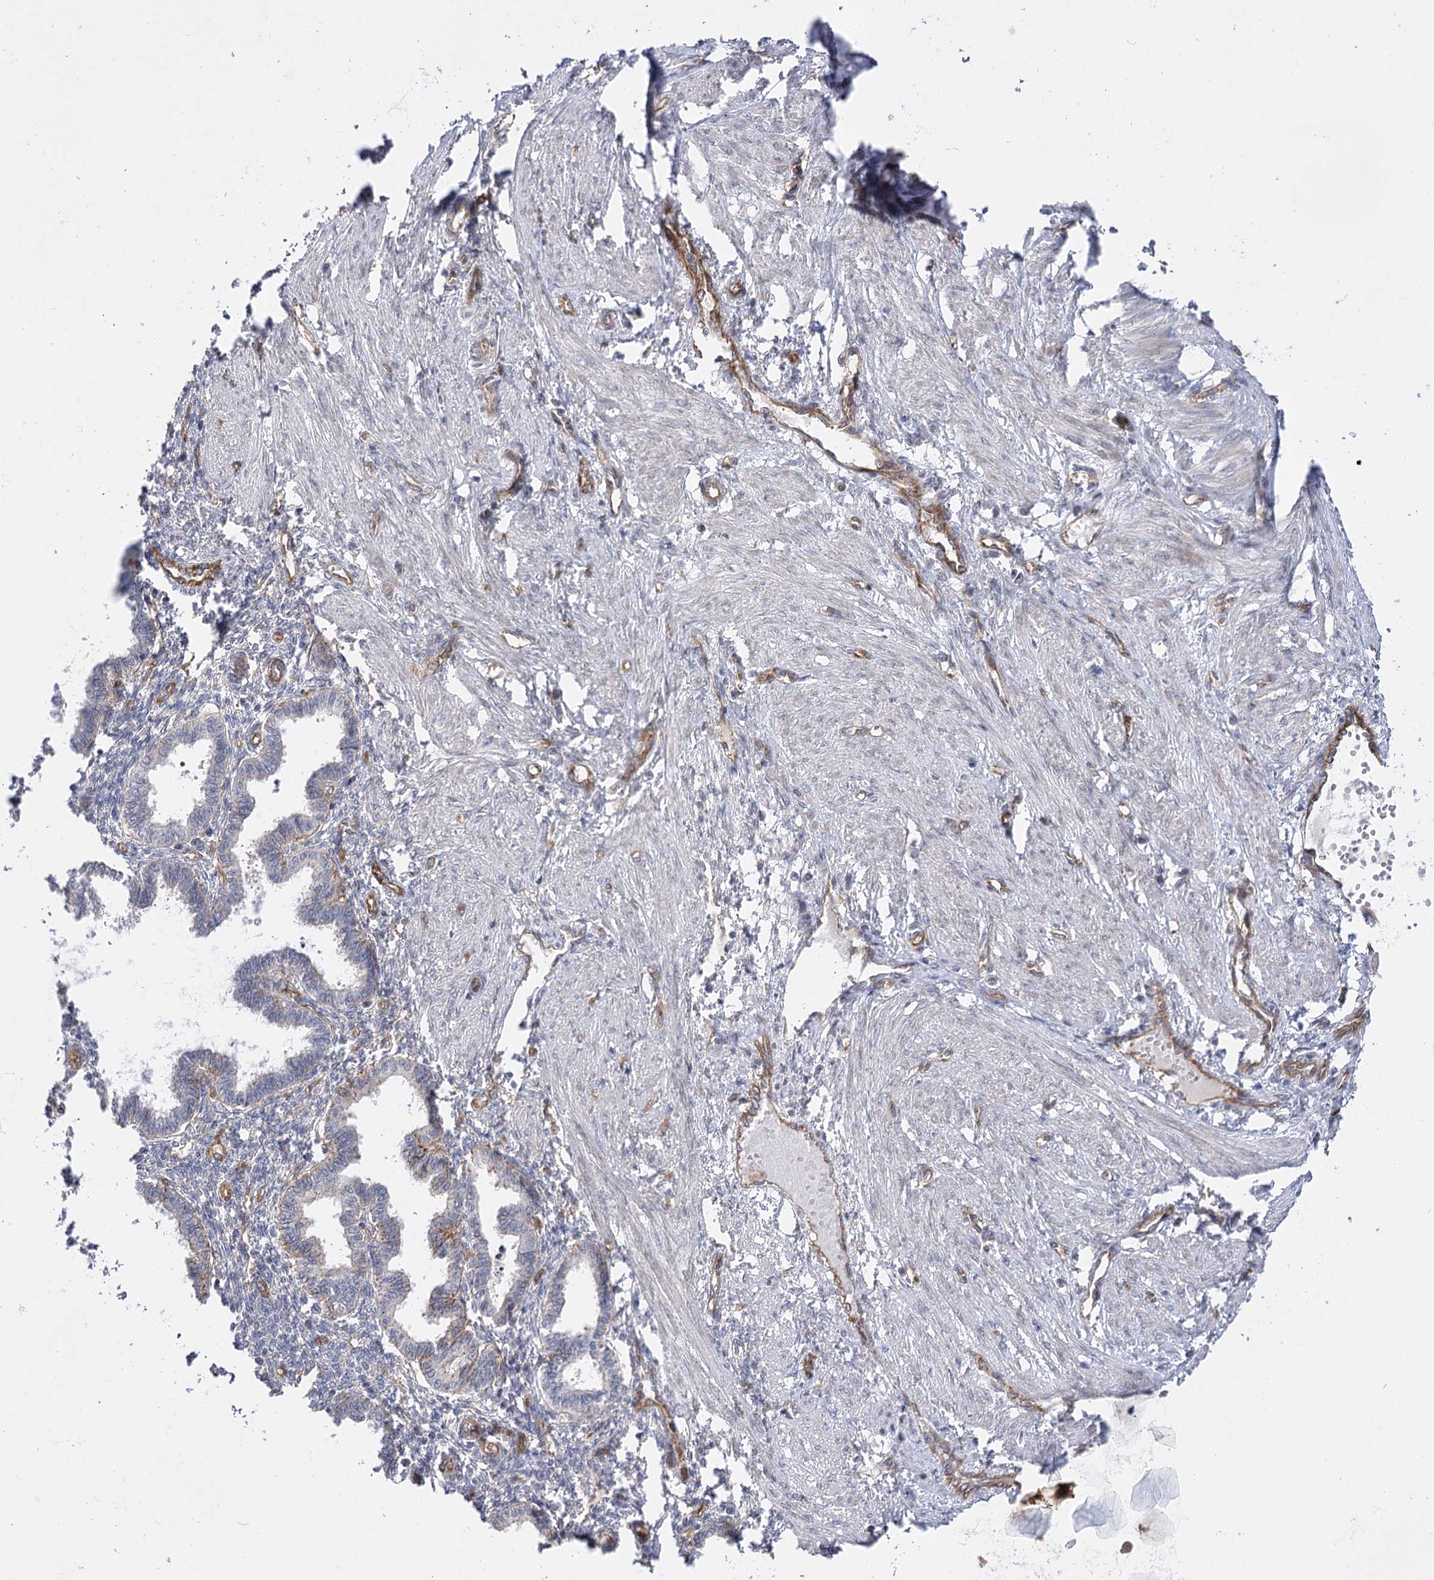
{"staining": {"intensity": "negative", "quantity": "none", "location": "none"}, "tissue": "endometrium", "cell_type": "Cells in endometrial stroma", "image_type": "normal", "snomed": [{"axis": "morphology", "description": "Normal tissue, NOS"}, {"axis": "topography", "description": "Endometrium"}], "caption": "Cells in endometrial stroma are negative for protein expression in normal human endometrium. Brightfield microscopy of immunohistochemistry (IHC) stained with DAB (3,3'-diaminobenzidine) (brown) and hematoxylin (blue), captured at high magnification.", "gene": "ARHGAP31", "patient": {"sex": "female", "age": 33}}